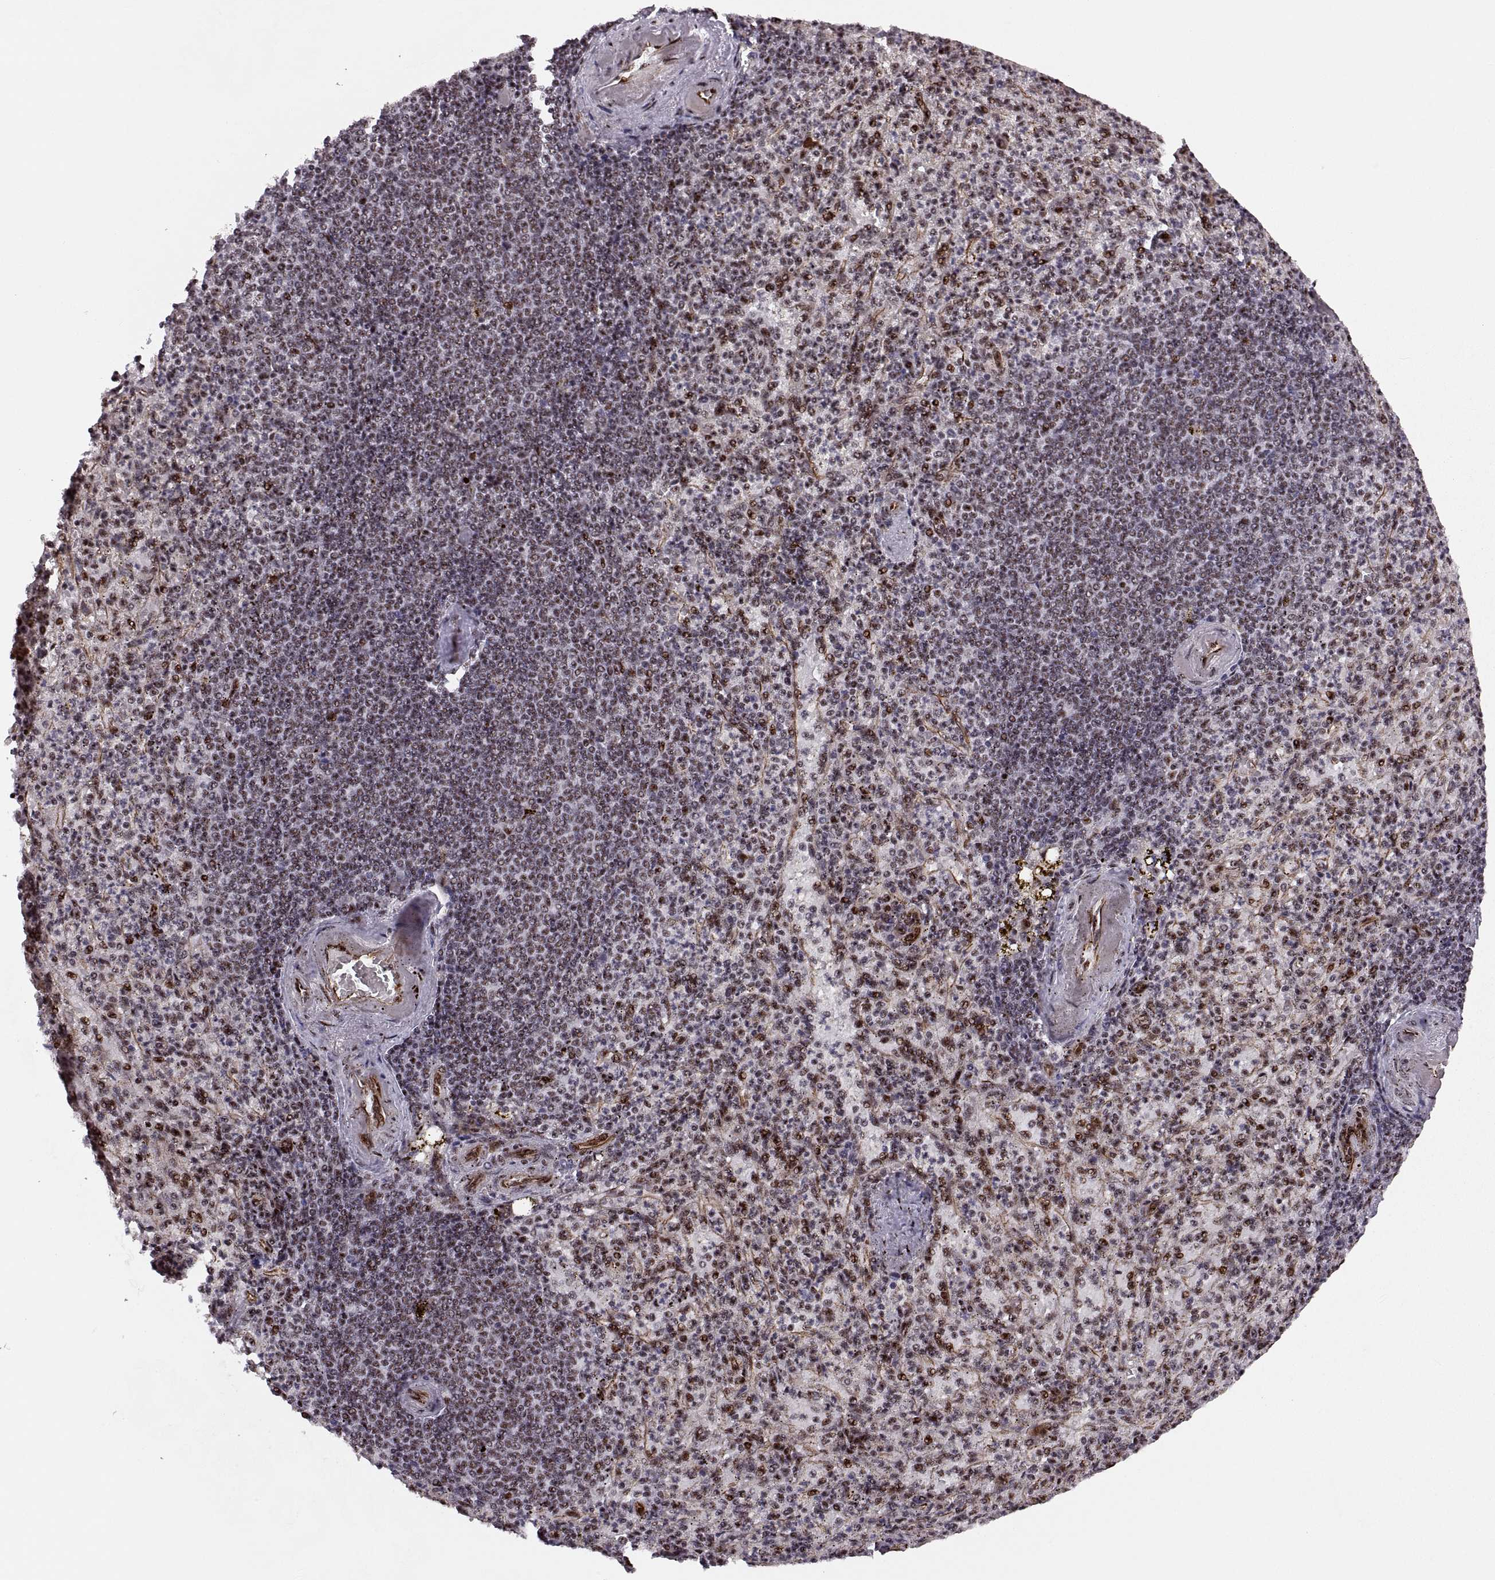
{"staining": {"intensity": "strong", "quantity": "25%-75%", "location": "nuclear"}, "tissue": "spleen", "cell_type": "Cells in red pulp", "image_type": "normal", "snomed": [{"axis": "morphology", "description": "Normal tissue, NOS"}, {"axis": "topography", "description": "Spleen"}], "caption": "This histopathology image exhibits immunohistochemistry (IHC) staining of benign human spleen, with high strong nuclear positivity in about 25%-75% of cells in red pulp.", "gene": "ZCCHC17", "patient": {"sex": "female", "age": 74}}